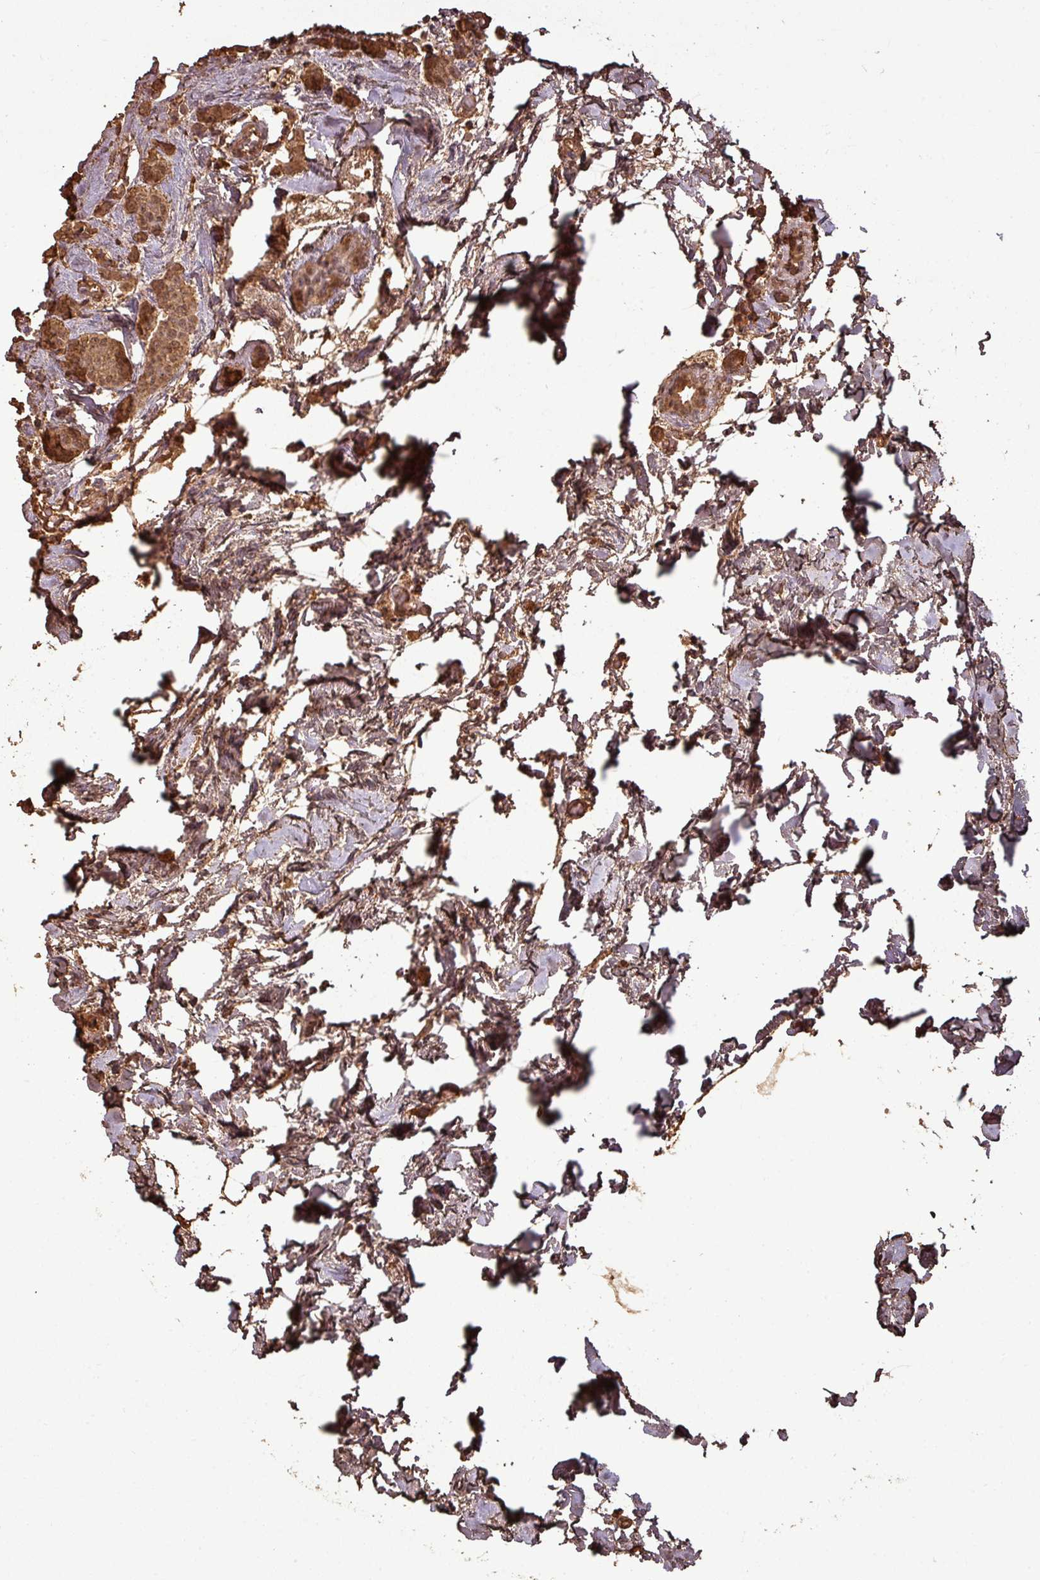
{"staining": {"intensity": "strong", "quantity": ">75%", "location": "cytoplasmic/membranous"}, "tissue": "breast cancer", "cell_type": "Tumor cells", "image_type": "cancer", "snomed": [{"axis": "morphology", "description": "Lobular carcinoma"}, {"axis": "topography", "description": "Breast"}], "caption": "An IHC photomicrograph of tumor tissue is shown. Protein staining in brown shows strong cytoplasmic/membranous positivity in breast cancer within tumor cells.", "gene": "ATAT1", "patient": {"sex": "female", "age": 84}}